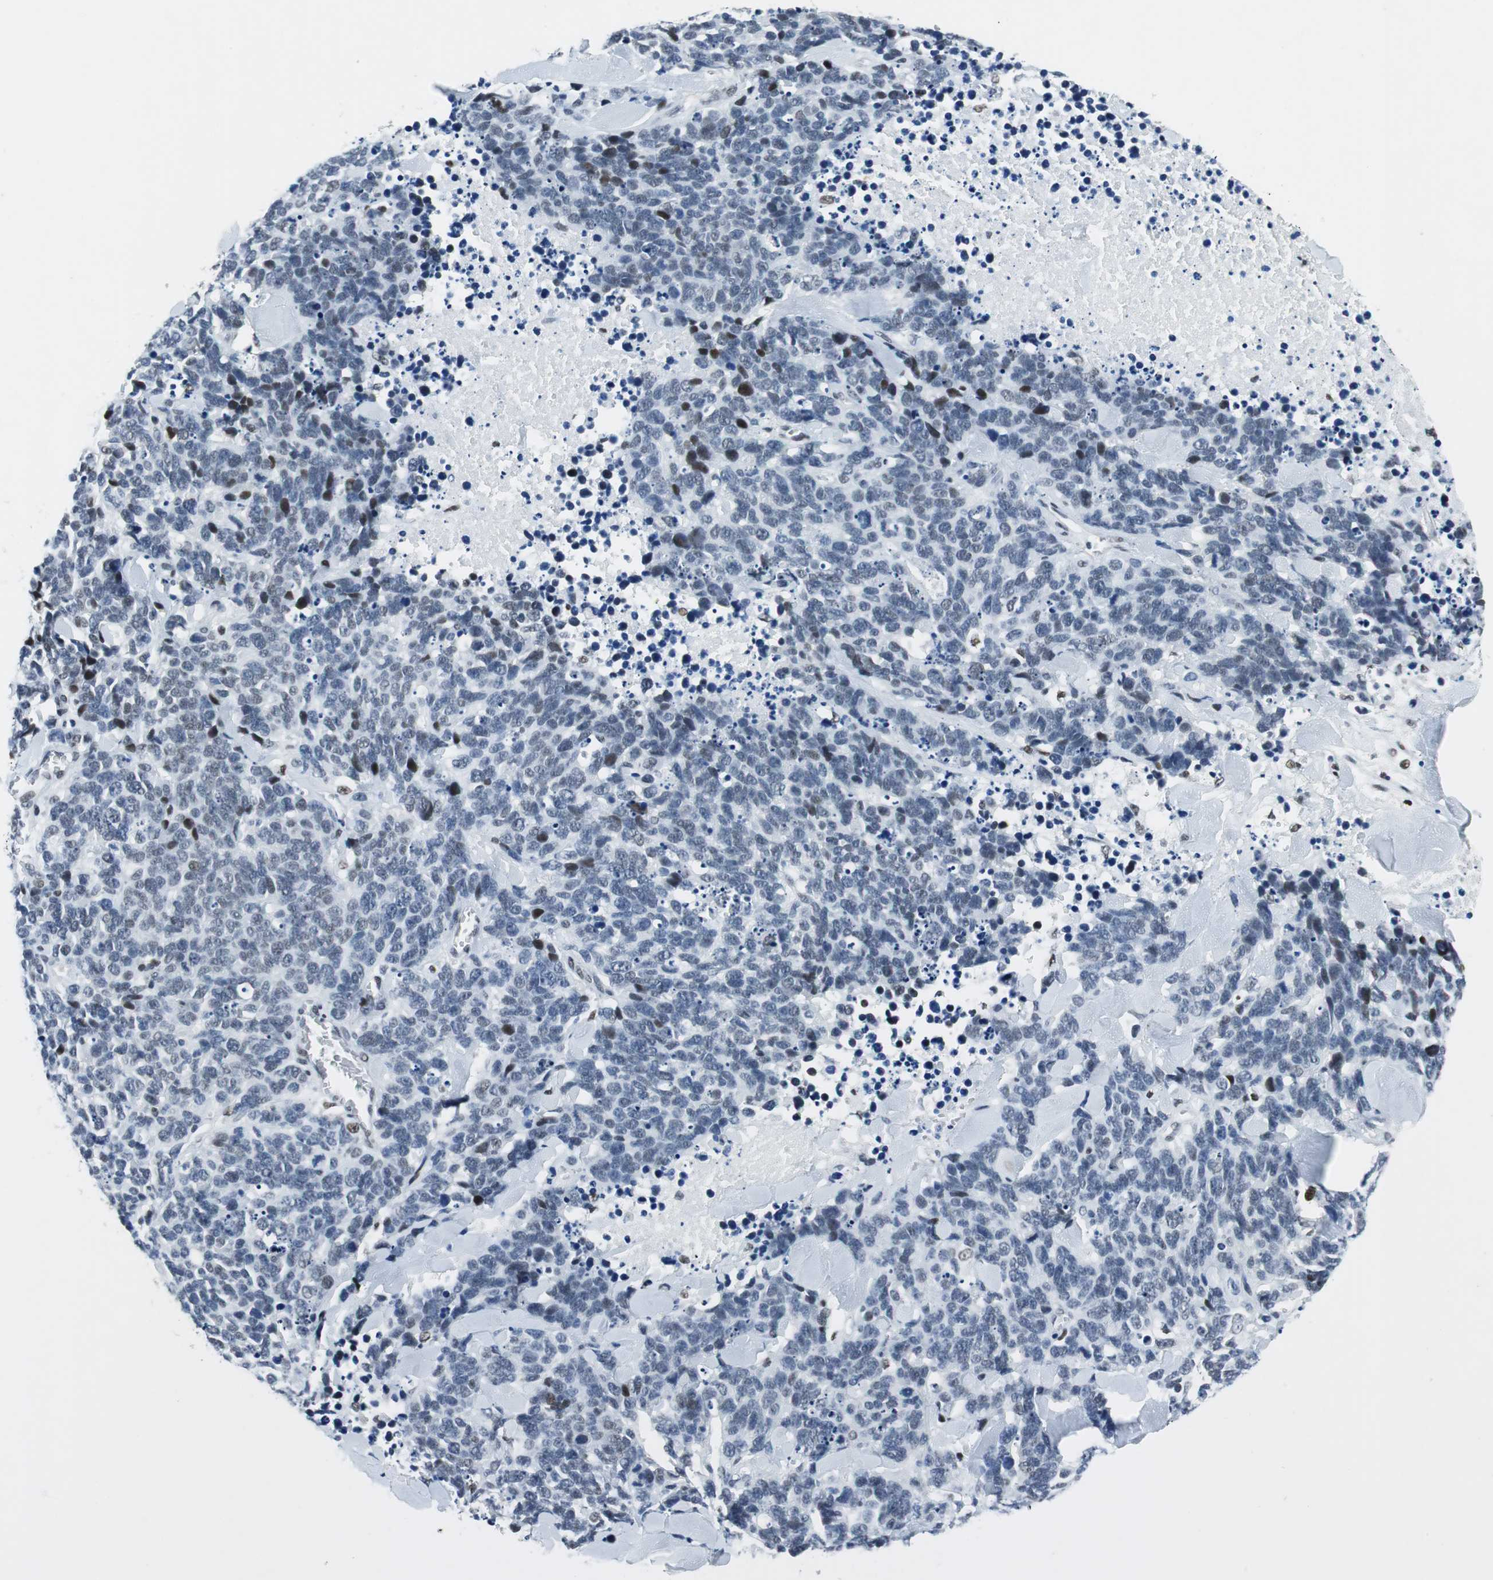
{"staining": {"intensity": "weak", "quantity": "<25%", "location": "nuclear"}, "tissue": "lung cancer", "cell_type": "Tumor cells", "image_type": "cancer", "snomed": [{"axis": "morphology", "description": "Neoplasm, malignant, NOS"}, {"axis": "topography", "description": "Lung"}], "caption": "Immunohistochemistry histopathology image of neoplastic tissue: lung cancer (neoplasm (malignant)) stained with DAB (3,3'-diaminobenzidine) shows no significant protein positivity in tumor cells. (Stains: DAB (3,3'-diaminobenzidine) immunohistochemistry with hematoxylin counter stain, Microscopy: brightfield microscopy at high magnification).", "gene": "HDAC3", "patient": {"sex": "female", "age": 58}}